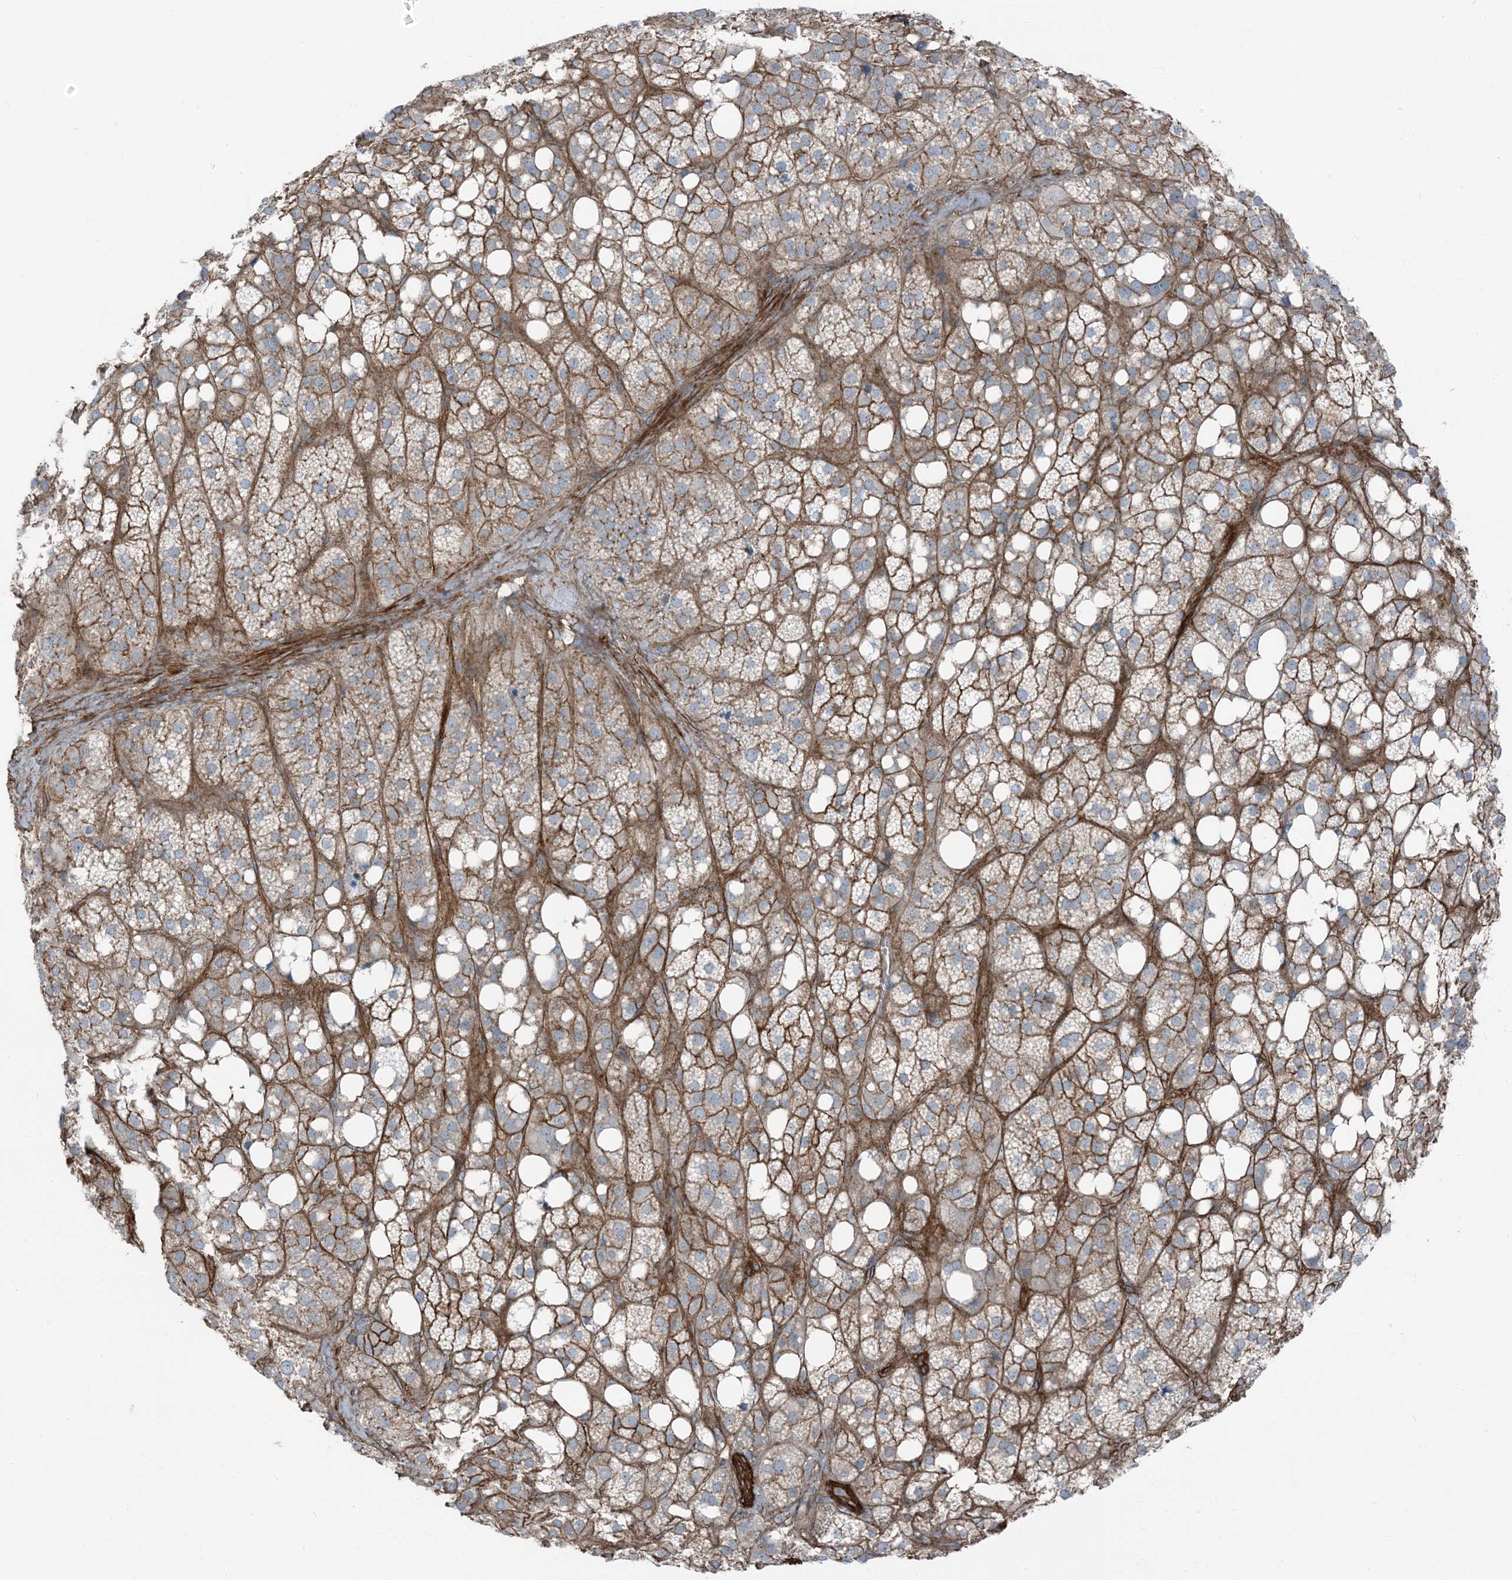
{"staining": {"intensity": "strong", "quantity": ">75%", "location": "cytoplasmic/membranous"}, "tissue": "adrenal gland", "cell_type": "Glandular cells", "image_type": "normal", "snomed": [{"axis": "morphology", "description": "Normal tissue, NOS"}, {"axis": "topography", "description": "Adrenal gland"}], "caption": "A brown stain shows strong cytoplasmic/membranous staining of a protein in glandular cells of unremarkable adrenal gland.", "gene": "ZFP90", "patient": {"sex": "female", "age": 59}}